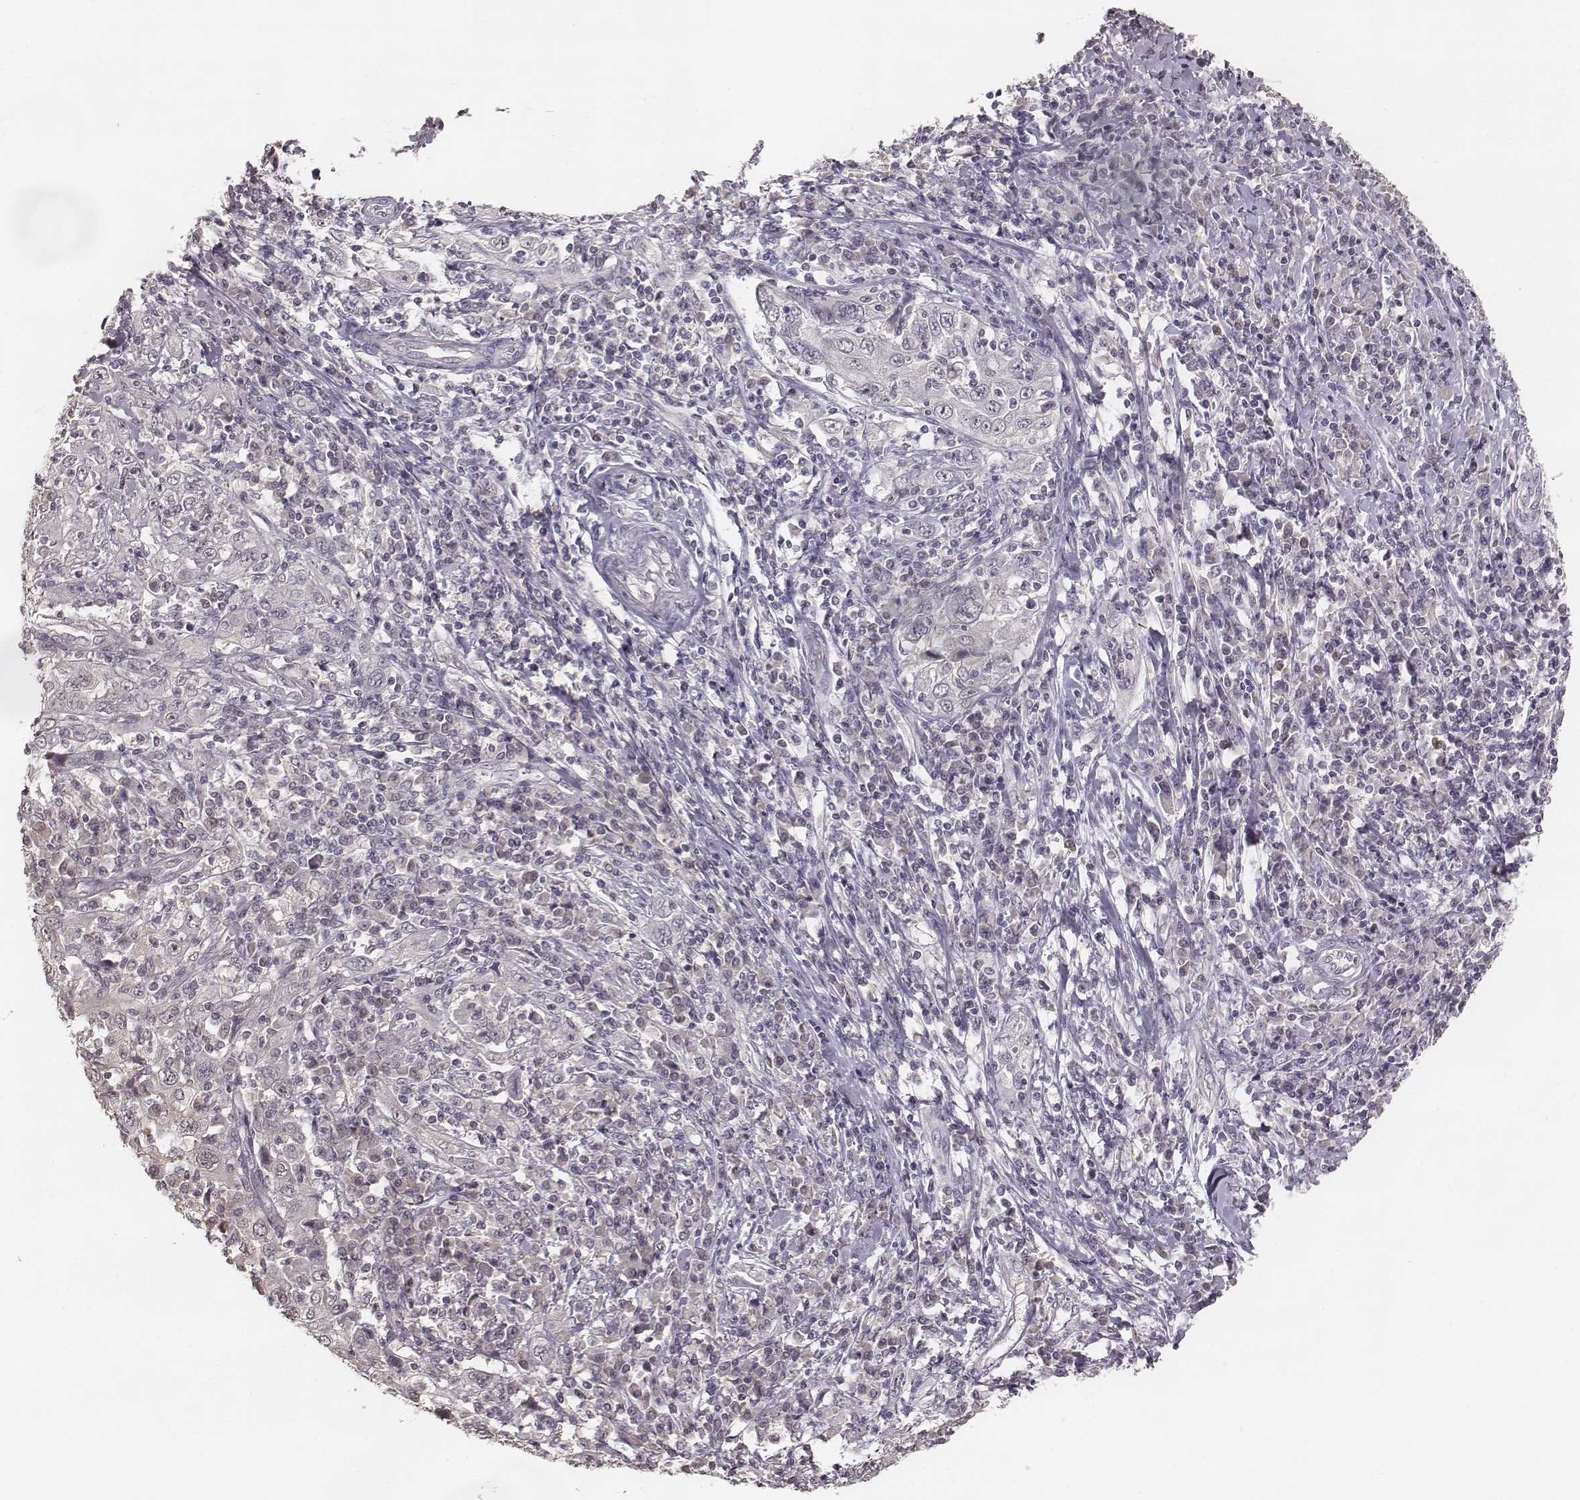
{"staining": {"intensity": "negative", "quantity": "none", "location": "none"}, "tissue": "cervical cancer", "cell_type": "Tumor cells", "image_type": "cancer", "snomed": [{"axis": "morphology", "description": "Squamous cell carcinoma, NOS"}, {"axis": "topography", "description": "Cervix"}], "caption": "An image of cervical squamous cell carcinoma stained for a protein demonstrates no brown staining in tumor cells.", "gene": "LY6K", "patient": {"sex": "female", "age": 46}}